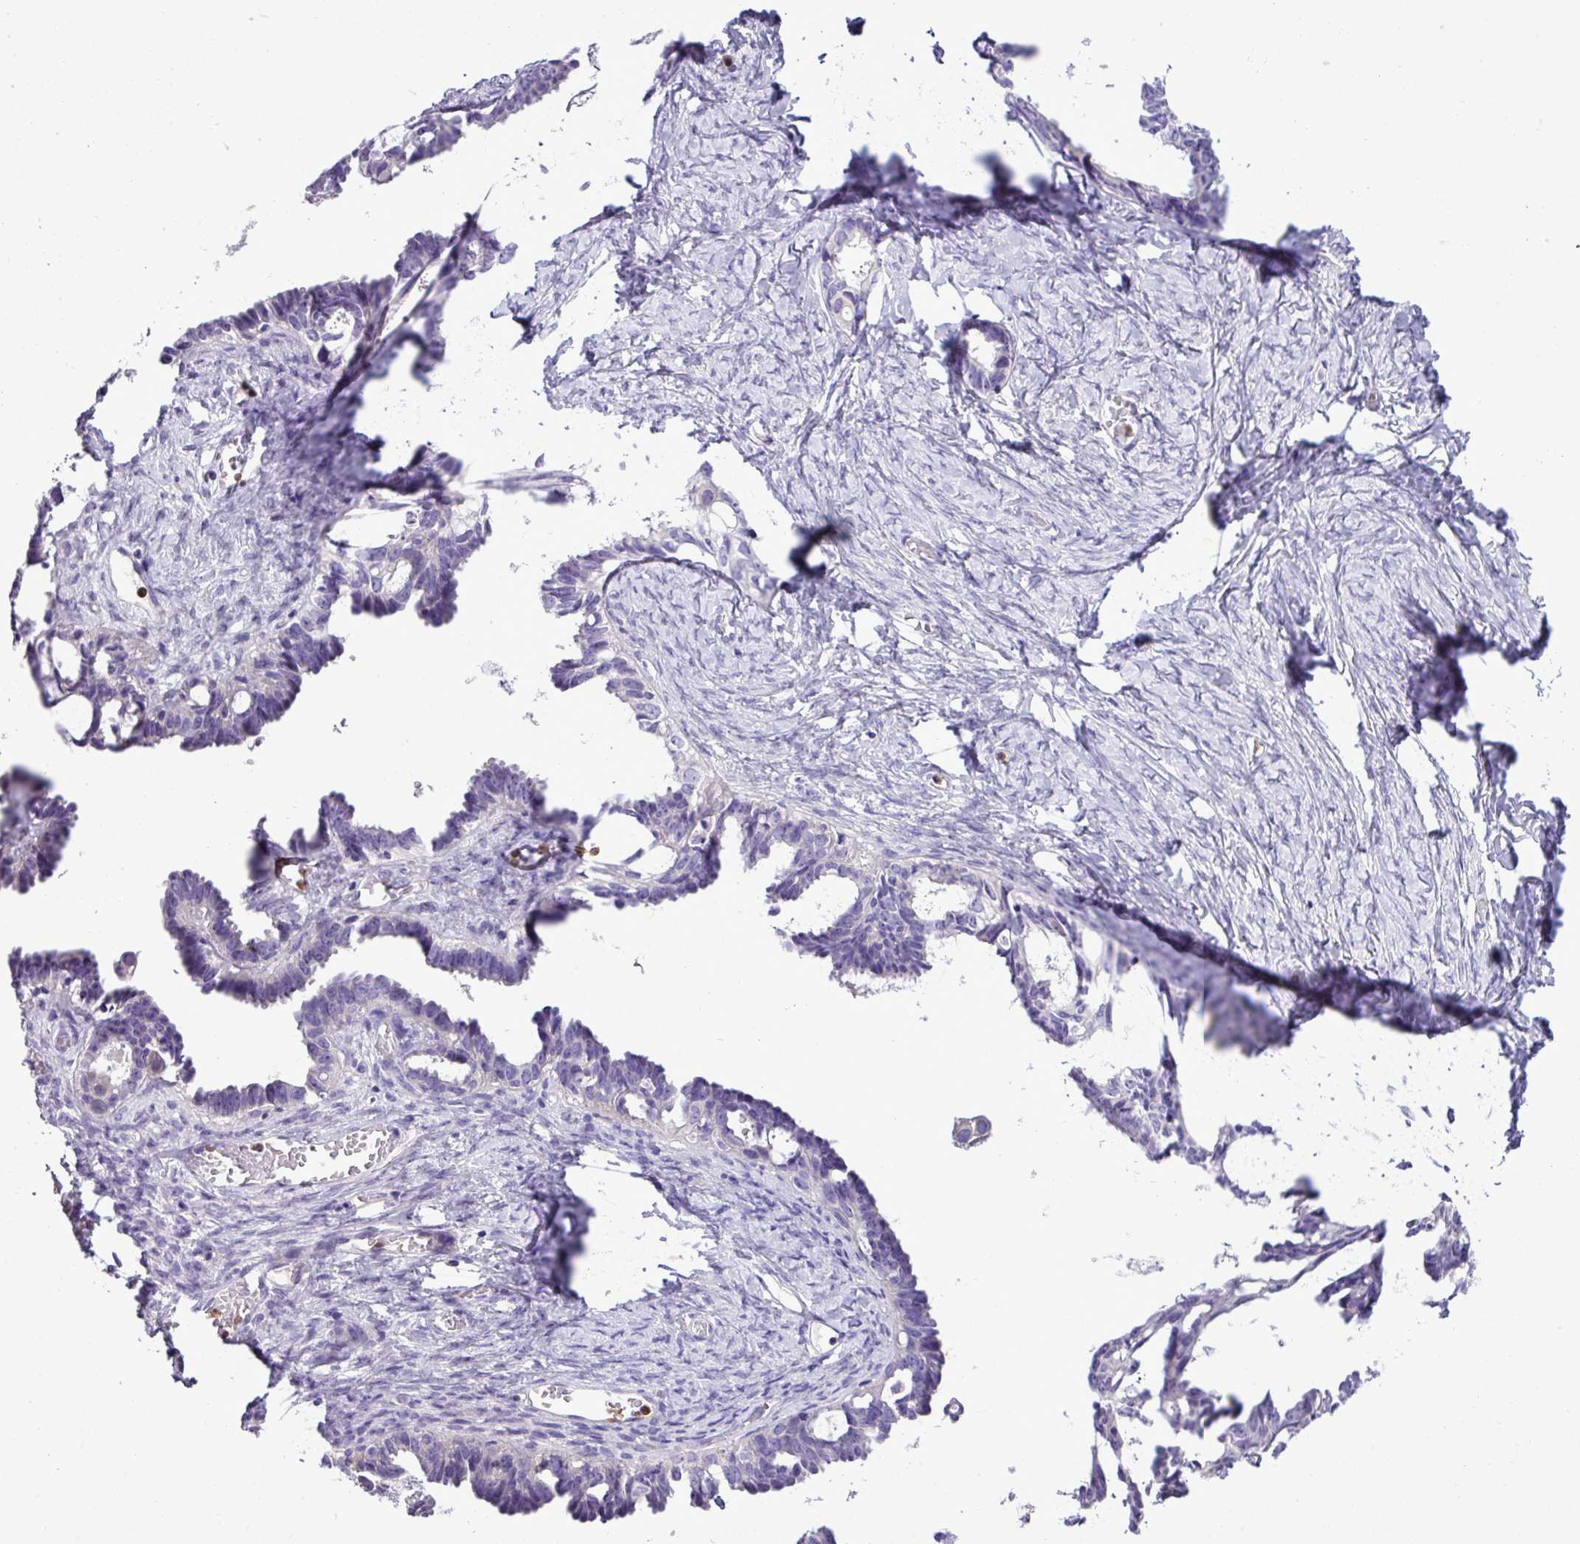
{"staining": {"intensity": "negative", "quantity": "none", "location": "none"}, "tissue": "ovarian cancer", "cell_type": "Tumor cells", "image_type": "cancer", "snomed": [{"axis": "morphology", "description": "Cystadenocarcinoma, serous, NOS"}, {"axis": "topography", "description": "Ovary"}], "caption": "An IHC micrograph of ovarian serous cystadenocarcinoma is shown. There is no staining in tumor cells of ovarian serous cystadenocarcinoma.", "gene": "ZSCAN5A", "patient": {"sex": "female", "age": 69}}